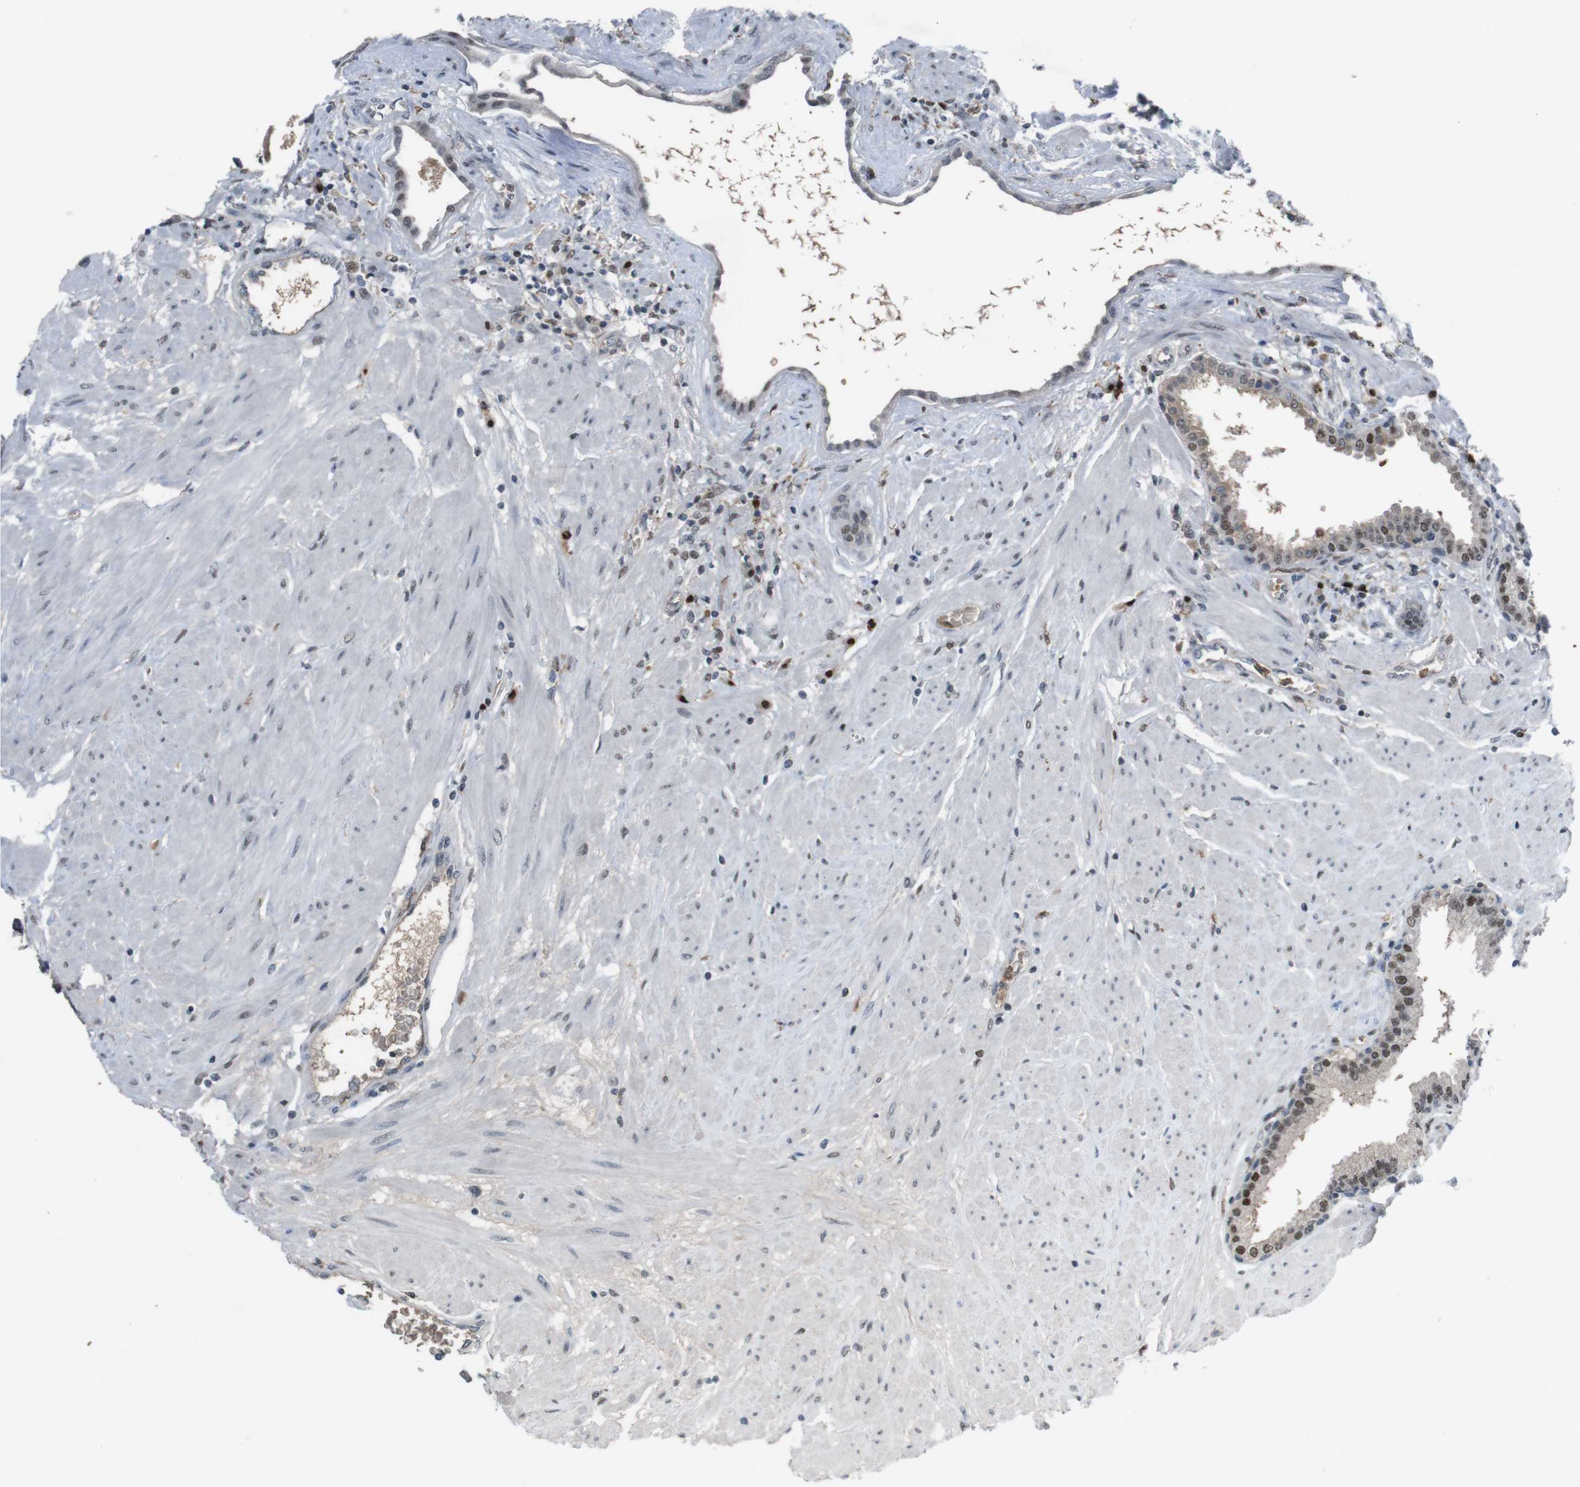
{"staining": {"intensity": "moderate", "quantity": "25%-75%", "location": "nuclear"}, "tissue": "prostate", "cell_type": "Glandular cells", "image_type": "normal", "snomed": [{"axis": "morphology", "description": "Normal tissue, NOS"}, {"axis": "topography", "description": "Prostate"}], "caption": "IHC micrograph of normal prostate stained for a protein (brown), which exhibits medium levels of moderate nuclear staining in approximately 25%-75% of glandular cells.", "gene": "SUB1", "patient": {"sex": "male", "age": 51}}